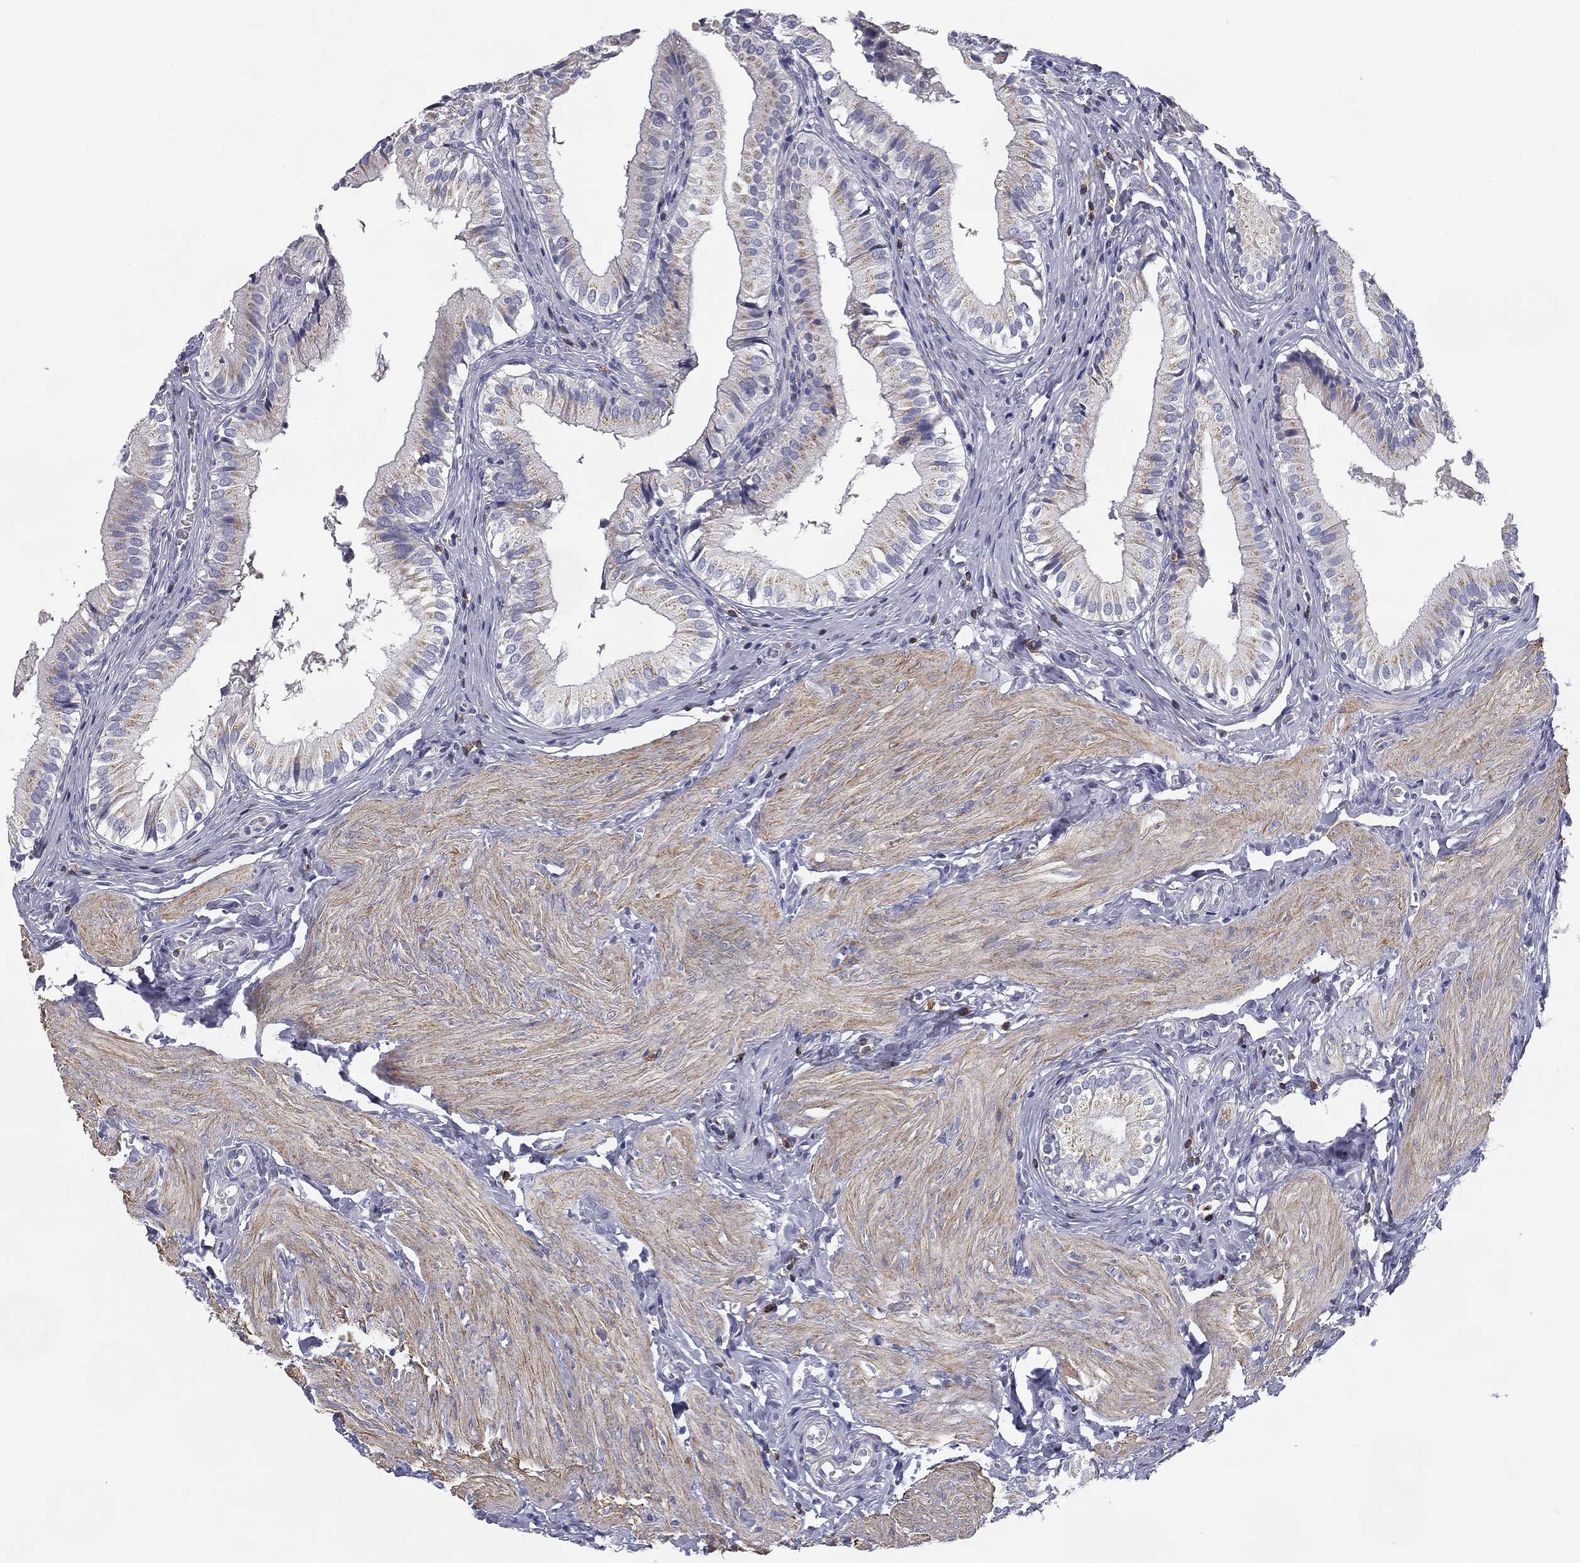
{"staining": {"intensity": "weak", "quantity": "<25%", "location": "cytoplasmic/membranous"}, "tissue": "gallbladder", "cell_type": "Glandular cells", "image_type": "normal", "snomed": [{"axis": "morphology", "description": "Normal tissue, NOS"}, {"axis": "topography", "description": "Gallbladder"}], "caption": "Glandular cells show no significant expression in normal gallbladder. Brightfield microscopy of immunohistochemistry stained with DAB (3,3'-diaminobenzidine) (brown) and hematoxylin (blue), captured at high magnification.", "gene": "TRAT1", "patient": {"sex": "female", "age": 47}}